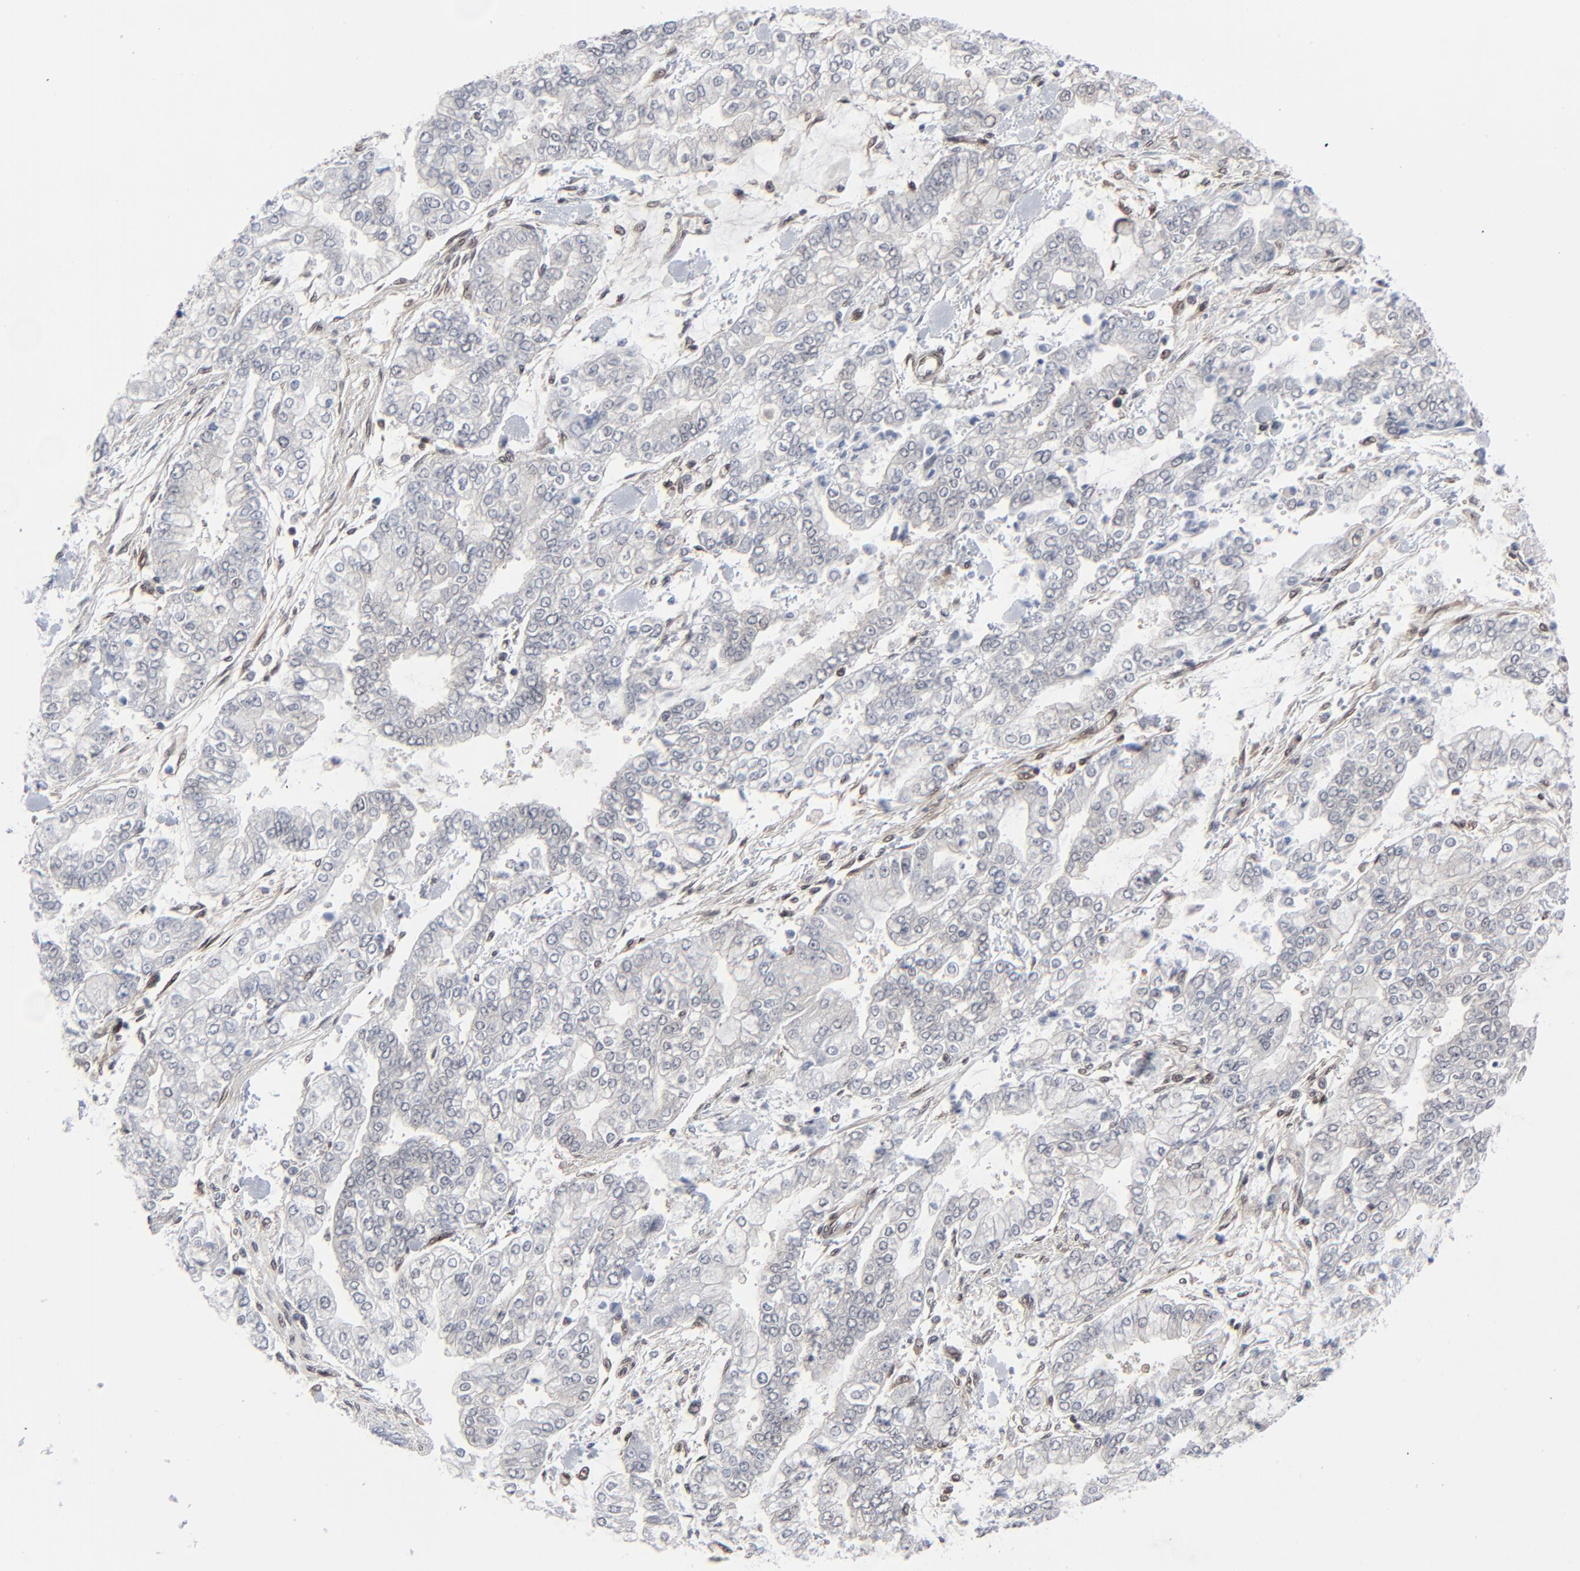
{"staining": {"intensity": "negative", "quantity": "none", "location": "none"}, "tissue": "stomach cancer", "cell_type": "Tumor cells", "image_type": "cancer", "snomed": [{"axis": "morphology", "description": "Normal tissue, NOS"}, {"axis": "morphology", "description": "Adenocarcinoma, NOS"}, {"axis": "topography", "description": "Stomach, upper"}, {"axis": "topography", "description": "Stomach"}], "caption": "Immunohistochemistry (IHC) histopathology image of neoplastic tissue: human stomach adenocarcinoma stained with DAB (3,3'-diaminobenzidine) demonstrates no significant protein expression in tumor cells.", "gene": "AKT1", "patient": {"sex": "male", "age": 76}}